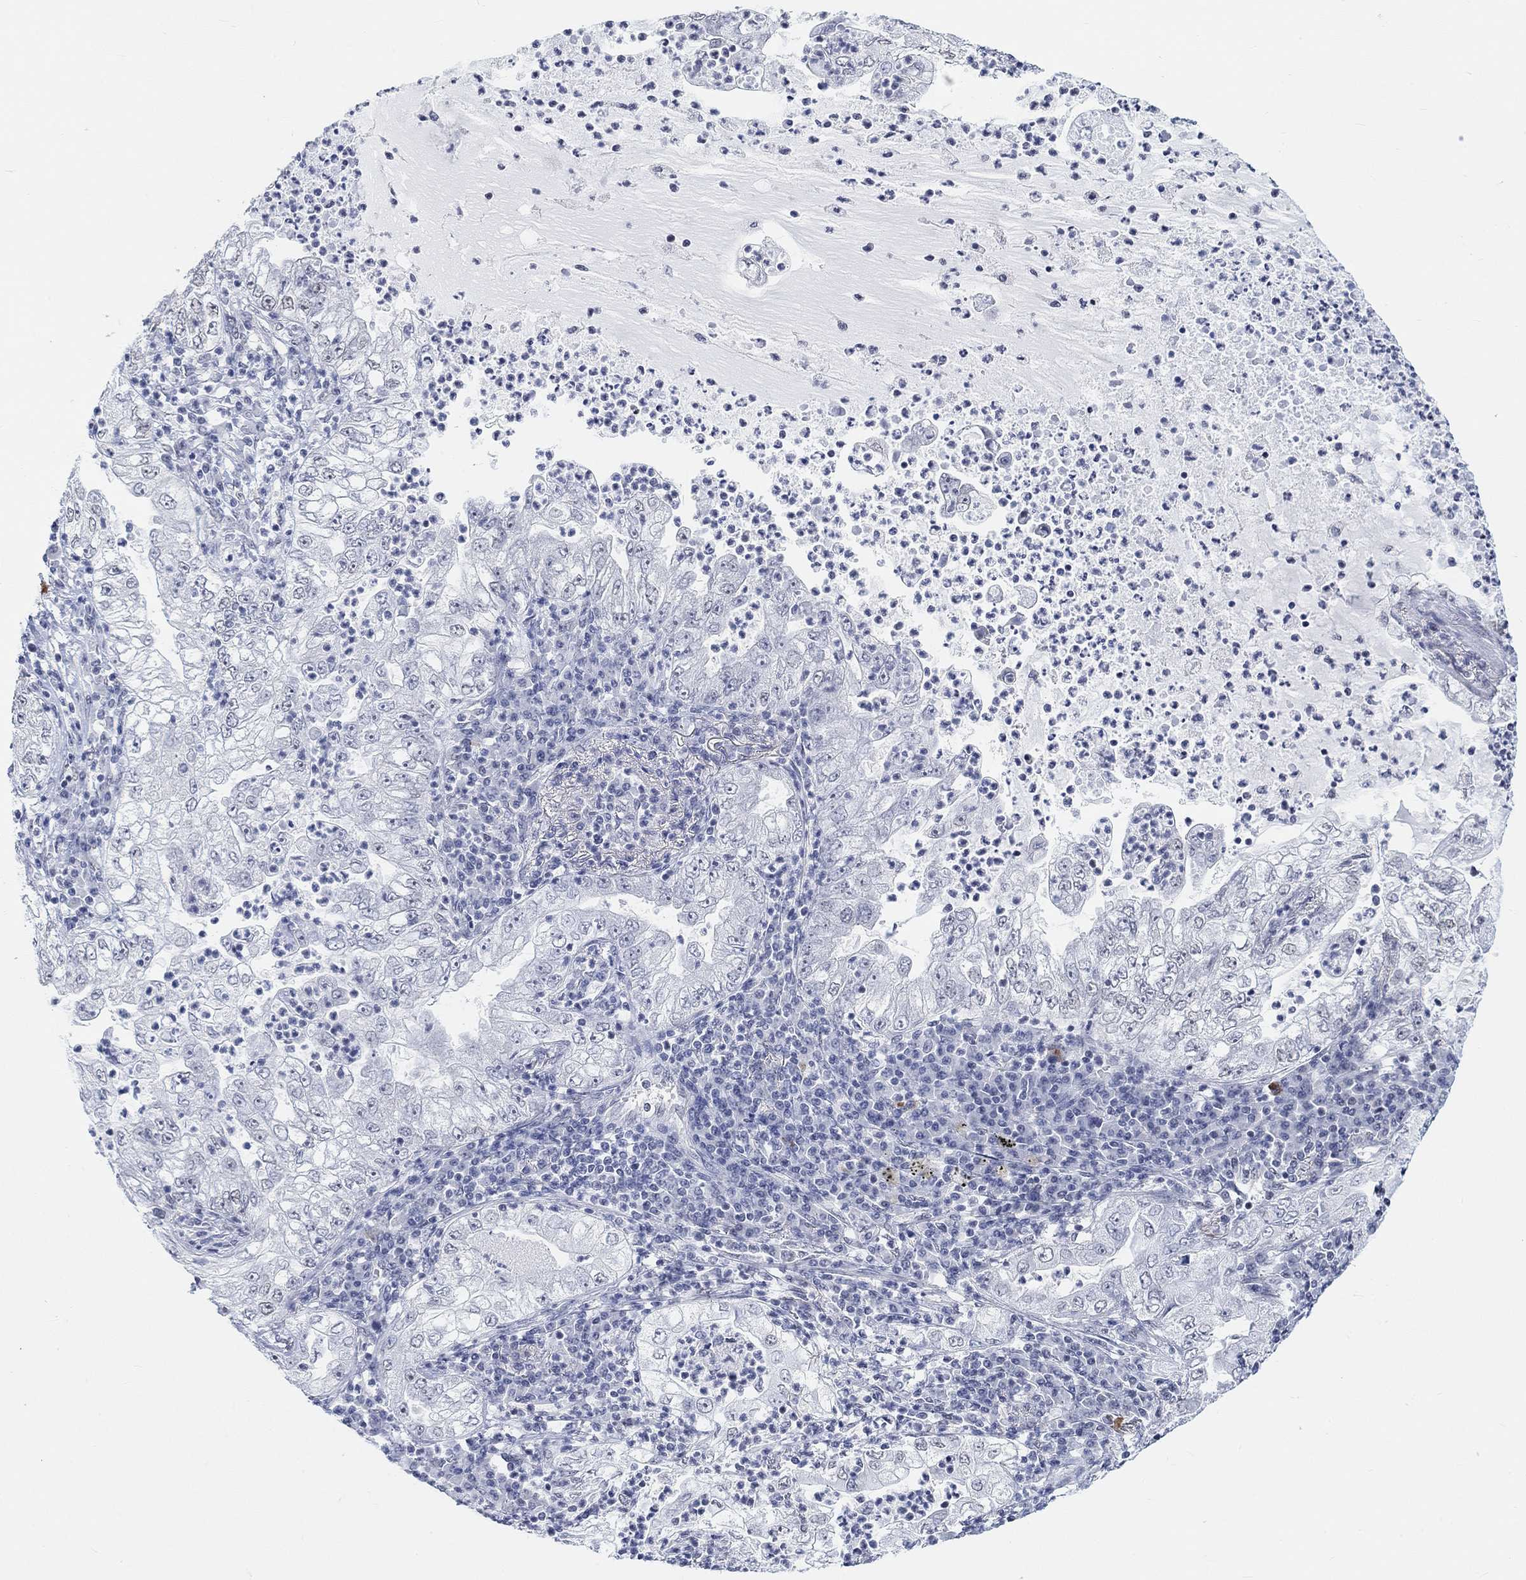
{"staining": {"intensity": "negative", "quantity": "none", "location": "none"}, "tissue": "lung cancer", "cell_type": "Tumor cells", "image_type": "cancer", "snomed": [{"axis": "morphology", "description": "Adenocarcinoma, NOS"}, {"axis": "topography", "description": "Lung"}], "caption": "This is an immunohistochemistry (IHC) photomicrograph of adenocarcinoma (lung). There is no staining in tumor cells.", "gene": "PURG", "patient": {"sex": "female", "age": 73}}